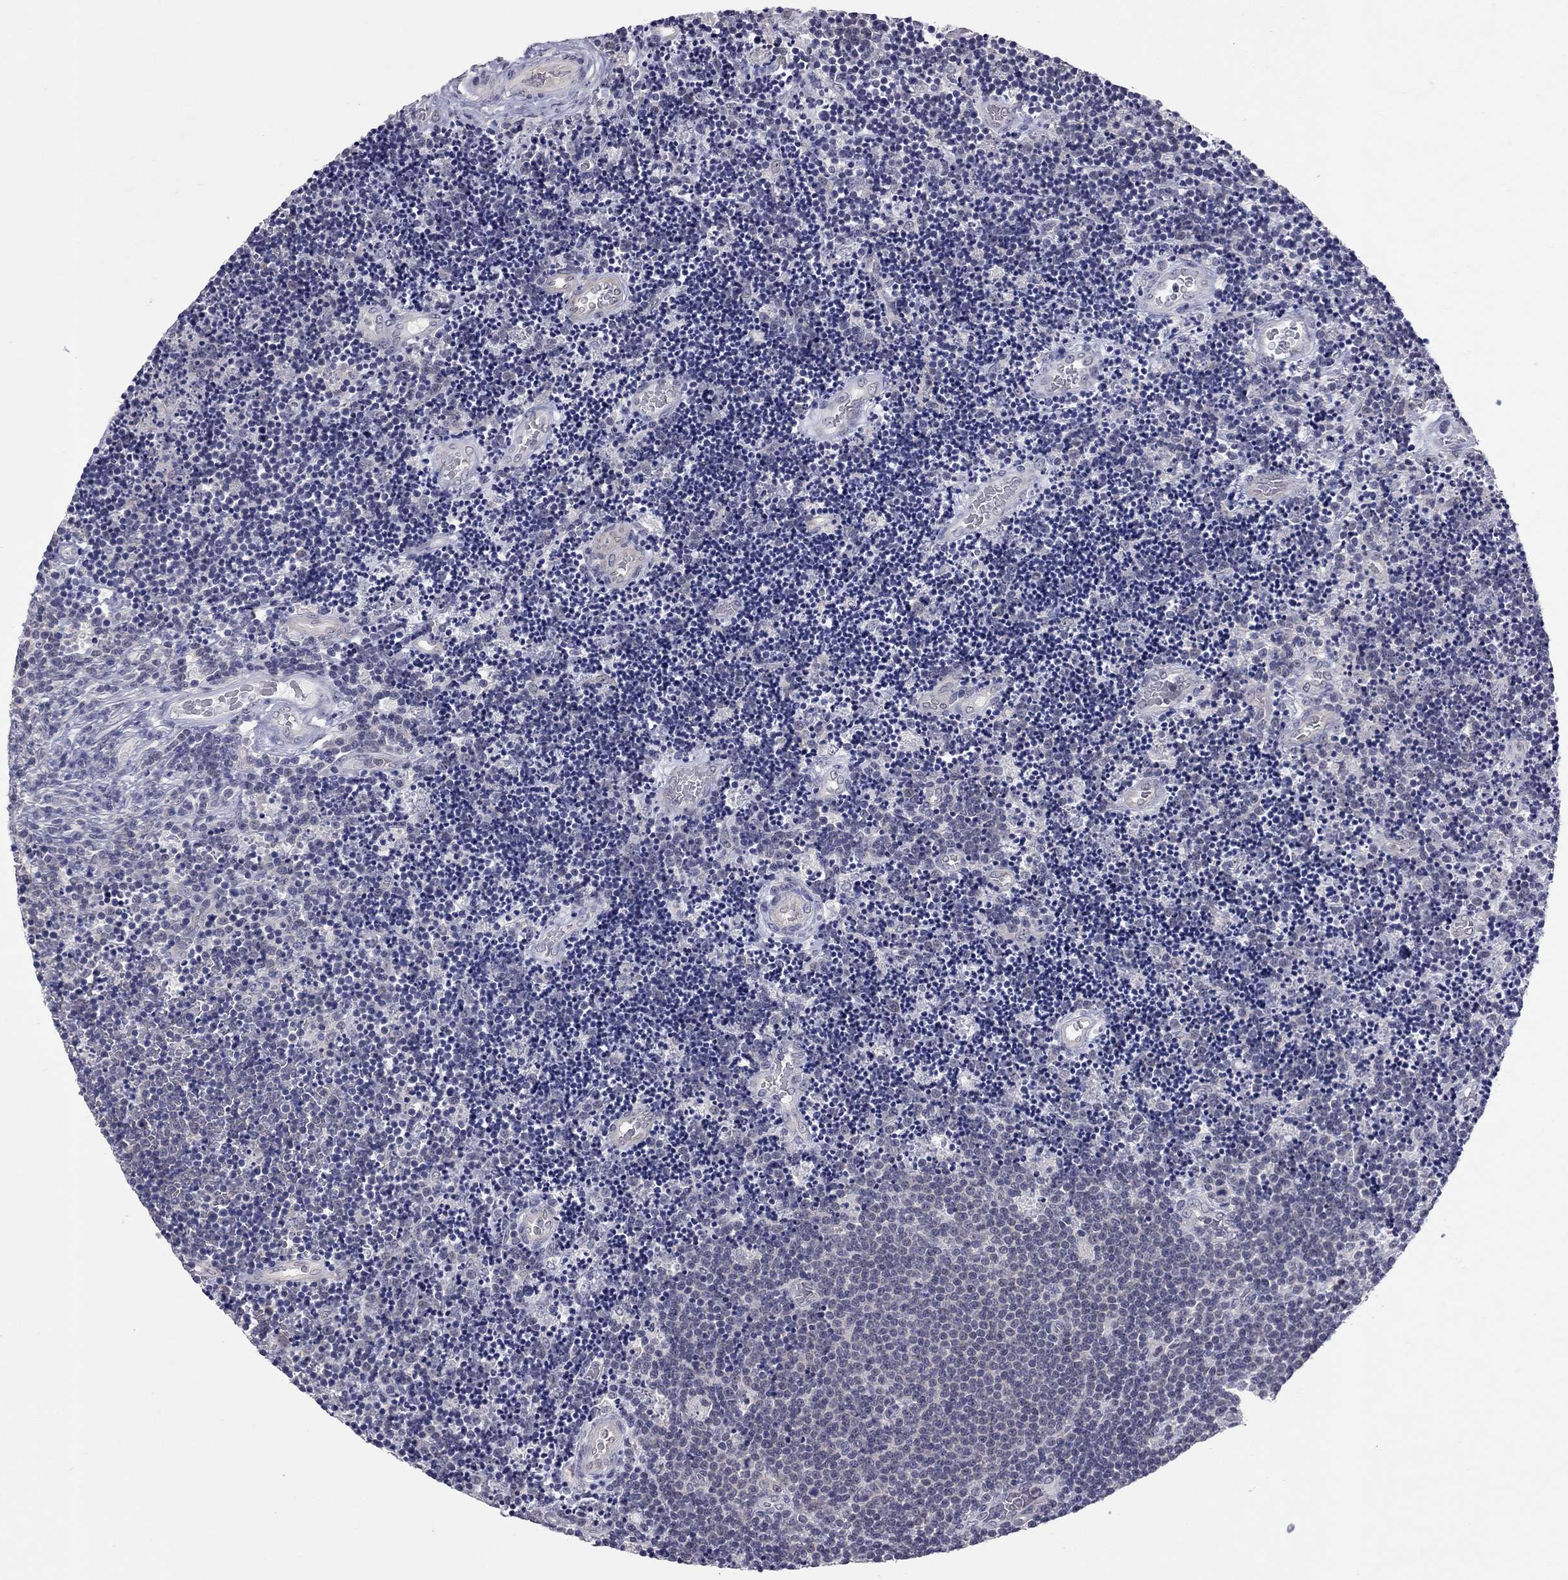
{"staining": {"intensity": "negative", "quantity": "none", "location": "none"}, "tissue": "lymphoma", "cell_type": "Tumor cells", "image_type": "cancer", "snomed": [{"axis": "morphology", "description": "Malignant lymphoma, non-Hodgkin's type, Low grade"}, {"axis": "topography", "description": "Brain"}], "caption": "Image shows no significant protein positivity in tumor cells of lymphoma. The staining was performed using DAB (3,3'-diaminobenzidine) to visualize the protein expression in brown, while the nuclei were stained in blue with hematoxylin (Magnification: 20x).", "gene": "SHOC2", "patient": {"sex": "female", "age": 66}}